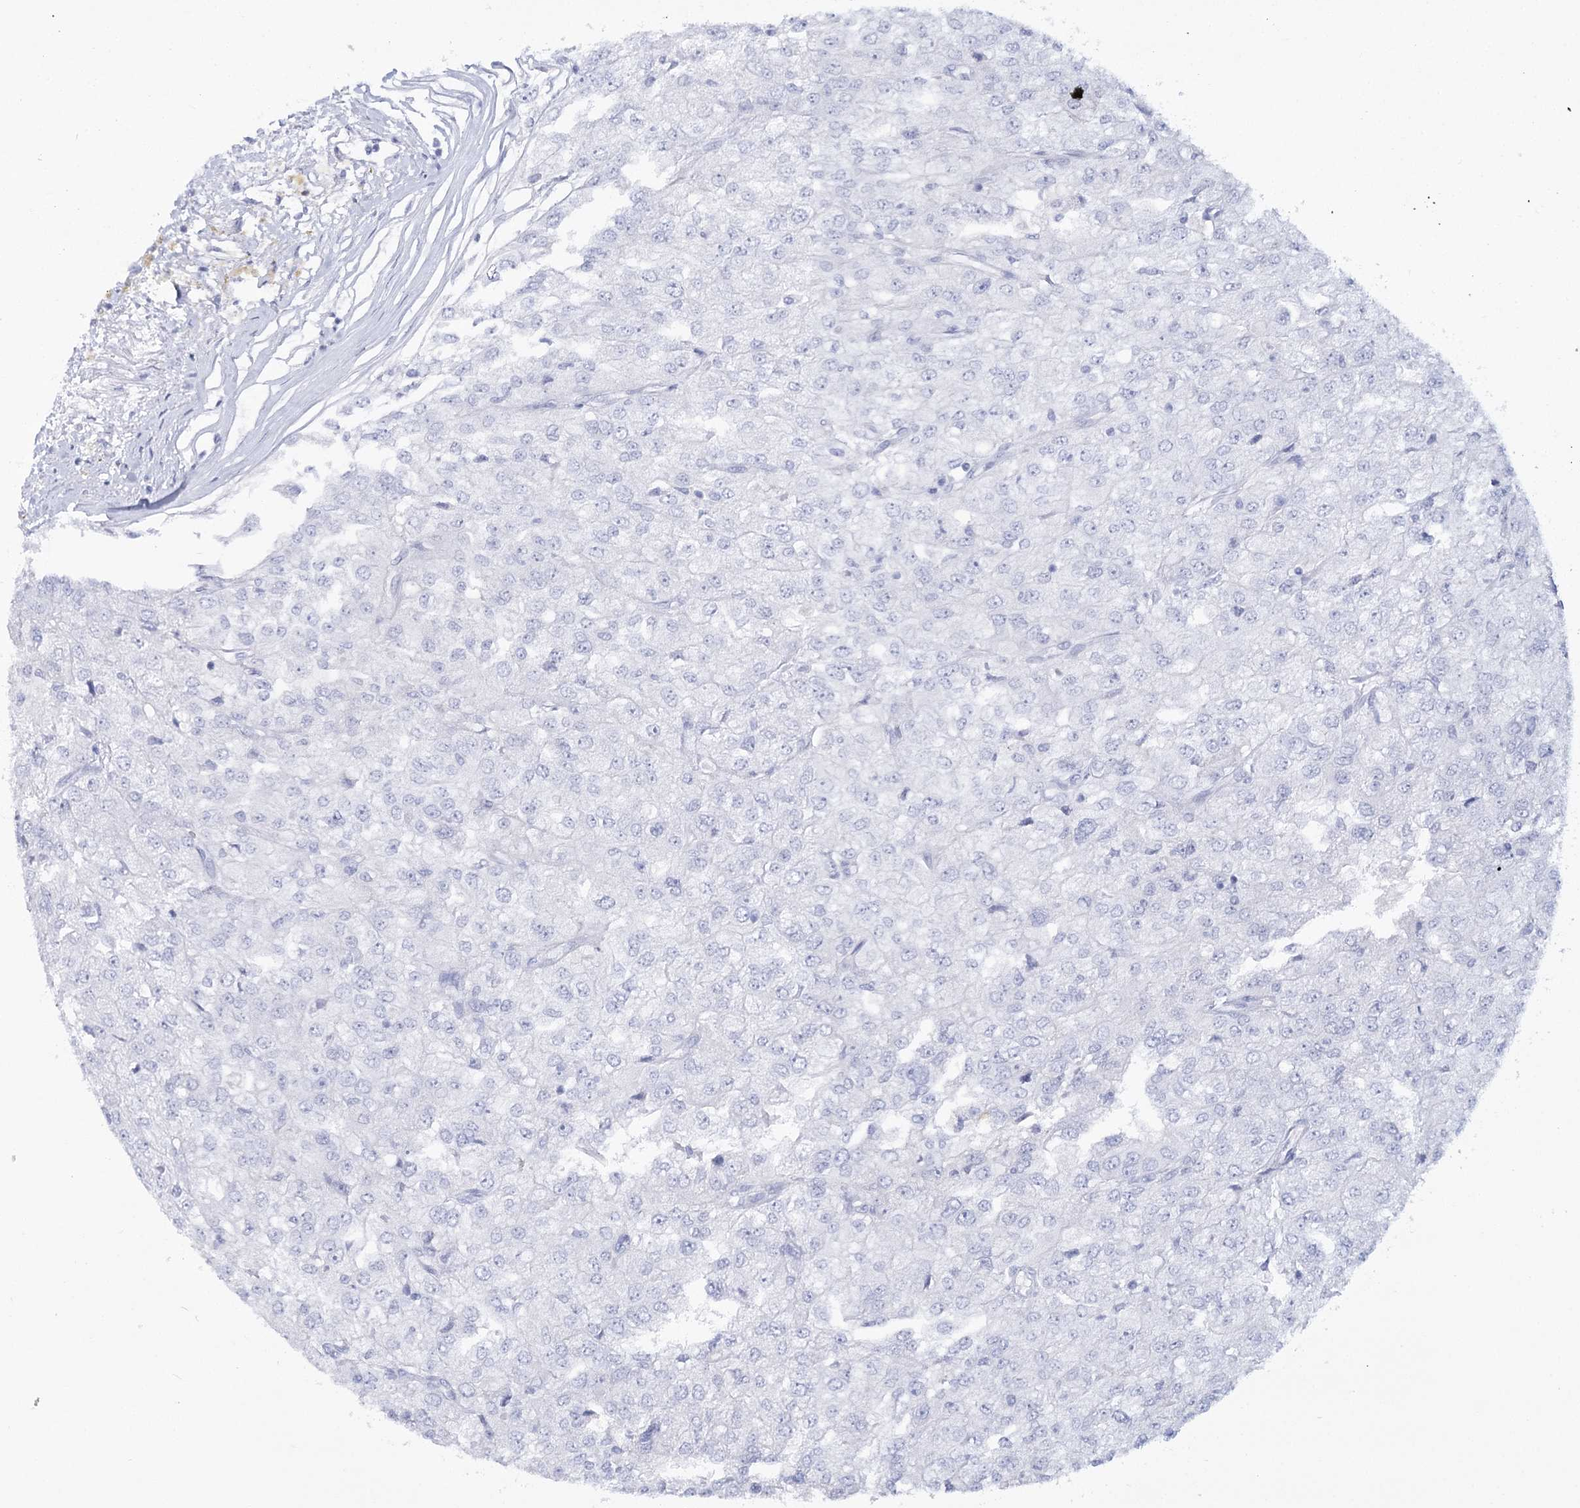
{"staining": {"intensity": "negative", "quantity": "none", "location": "none"}, "tissue": "renal cancer", "cell_type": "Tumor cells", "image_type": "cancer", "snomed": [{"axis": "morphology", "description": "Adenocarcinoma, NOS"}, {"axis": "topography", "description": "Kidney"}], "caption": "IHC of renal adenocarcinoma demonstrates no staining in tumor cells.", "gene": "RNF186", "patient": {"sex": "female", "age": 54}}